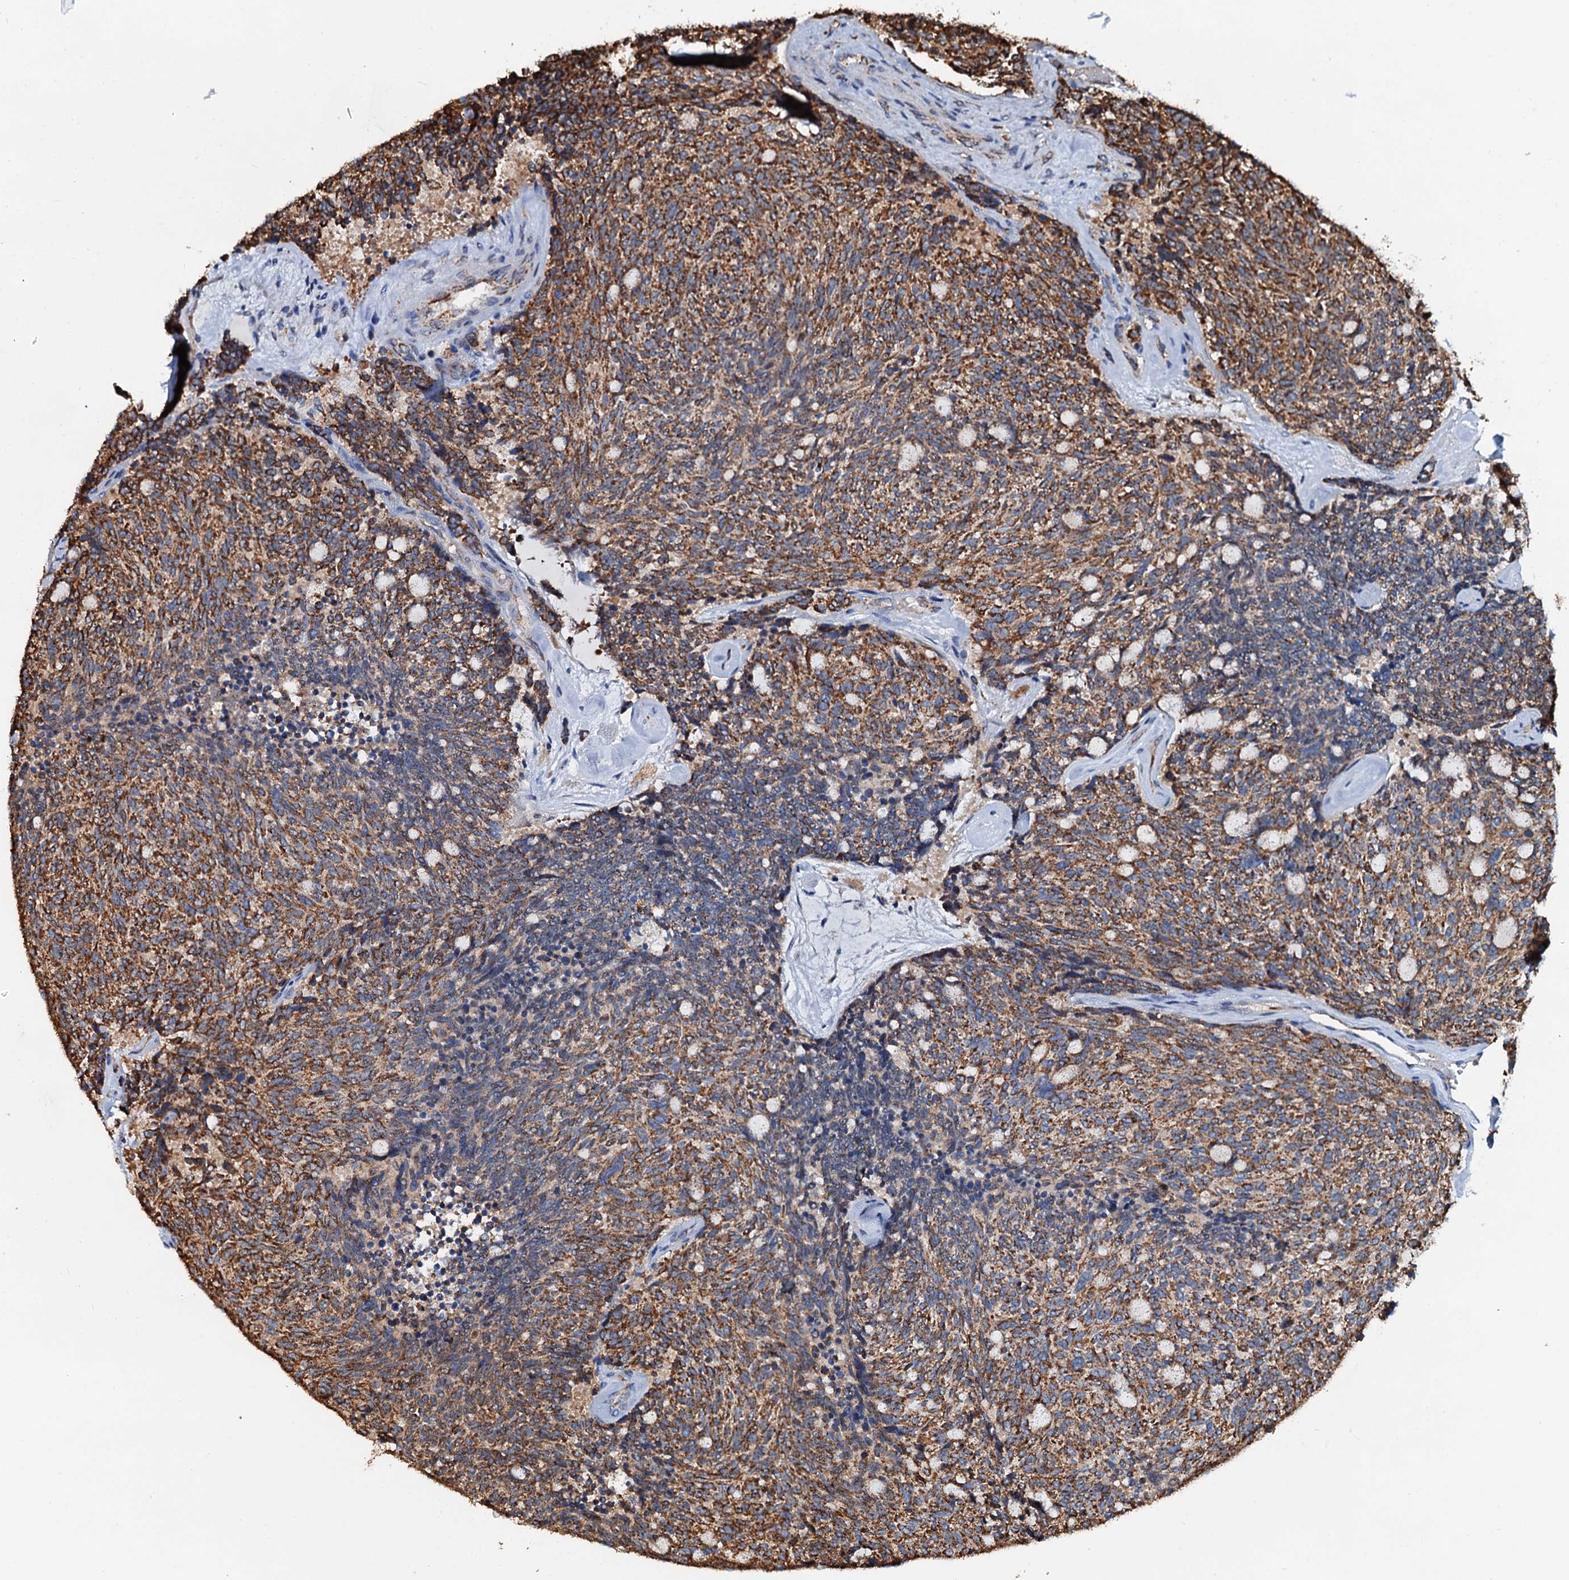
{"staining": {"intensity": "strong", "quantity": ">75%", "location": "cytoplasmic/membranous"}, "tissue": "carcinoid", "cell_type": "Tumor cells", "image_type": "cancer", "snomed": [{"axis": "morphology", "description": "Carcinoid, malignant, NOS"}, {"axis": "topography", "description": "Pancreas"}], "caption": "Immunohistochemical staining of human carcinoid reveals high levels of strong cytoplasmic/membranous expression in approximately >75% of tumor cells.", "gene": "AAGAB", "patient": {"sex": "female", "age": 54}}